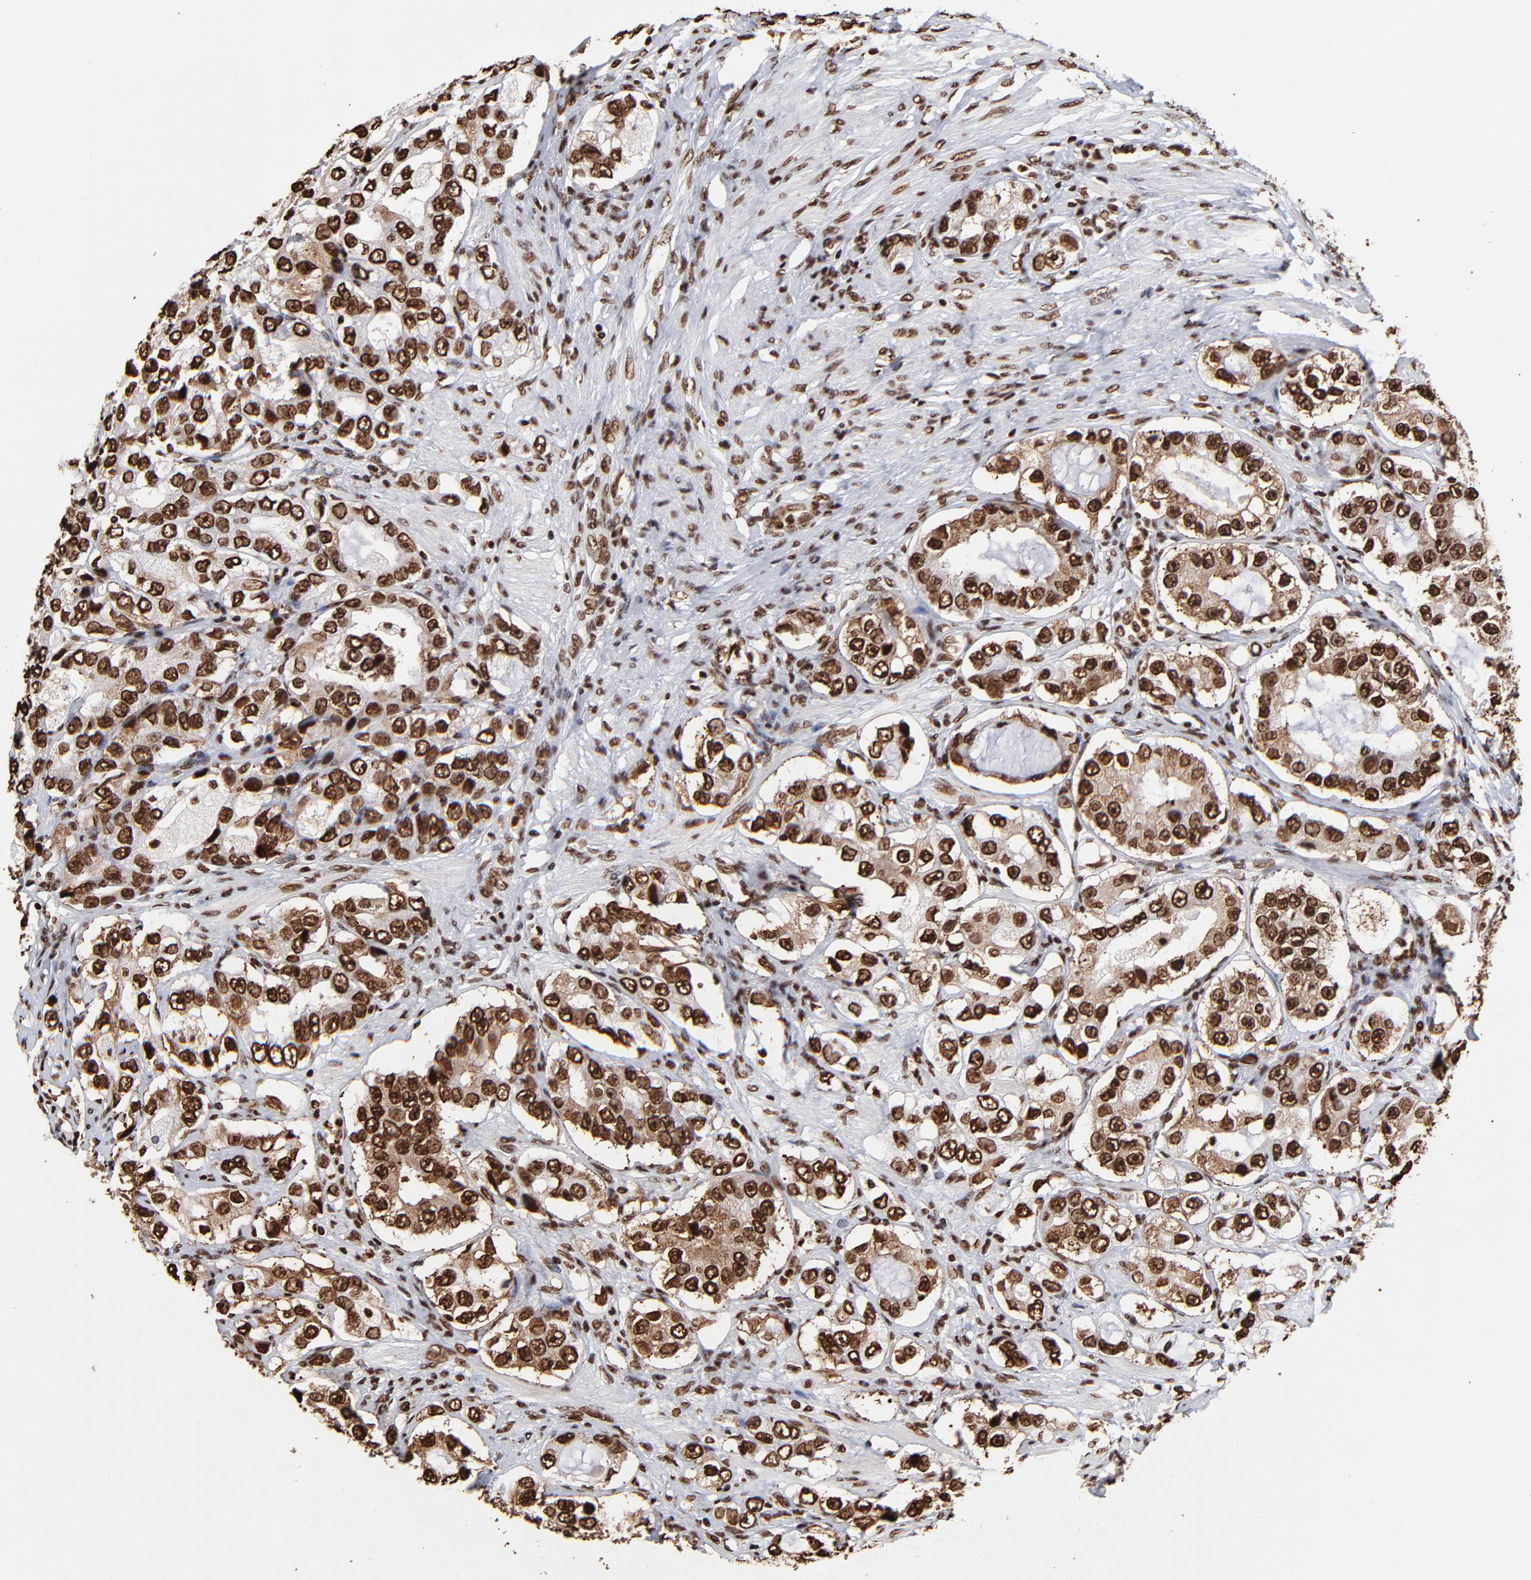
{"staining": {"intensity": "strong", "quantity": ">75%", "location": "nuclear"}, "tissue": "prostate cancer", "cell_type": "Tumor cells", "image_type": "cancer", "snomed": [{"axis": "morphology", "description": "Adenocarcinoma, High grade"}, {"axis": "topography", "description": "Prostate"}], "caption": "A micrograph of prostate adenocarcinoma (high-grade) stained for a protein demonstrates strong nuclear brown staining in tumor cells.", "gene": "ZNF544", "patient": {"sex": "male", "age": 63}}